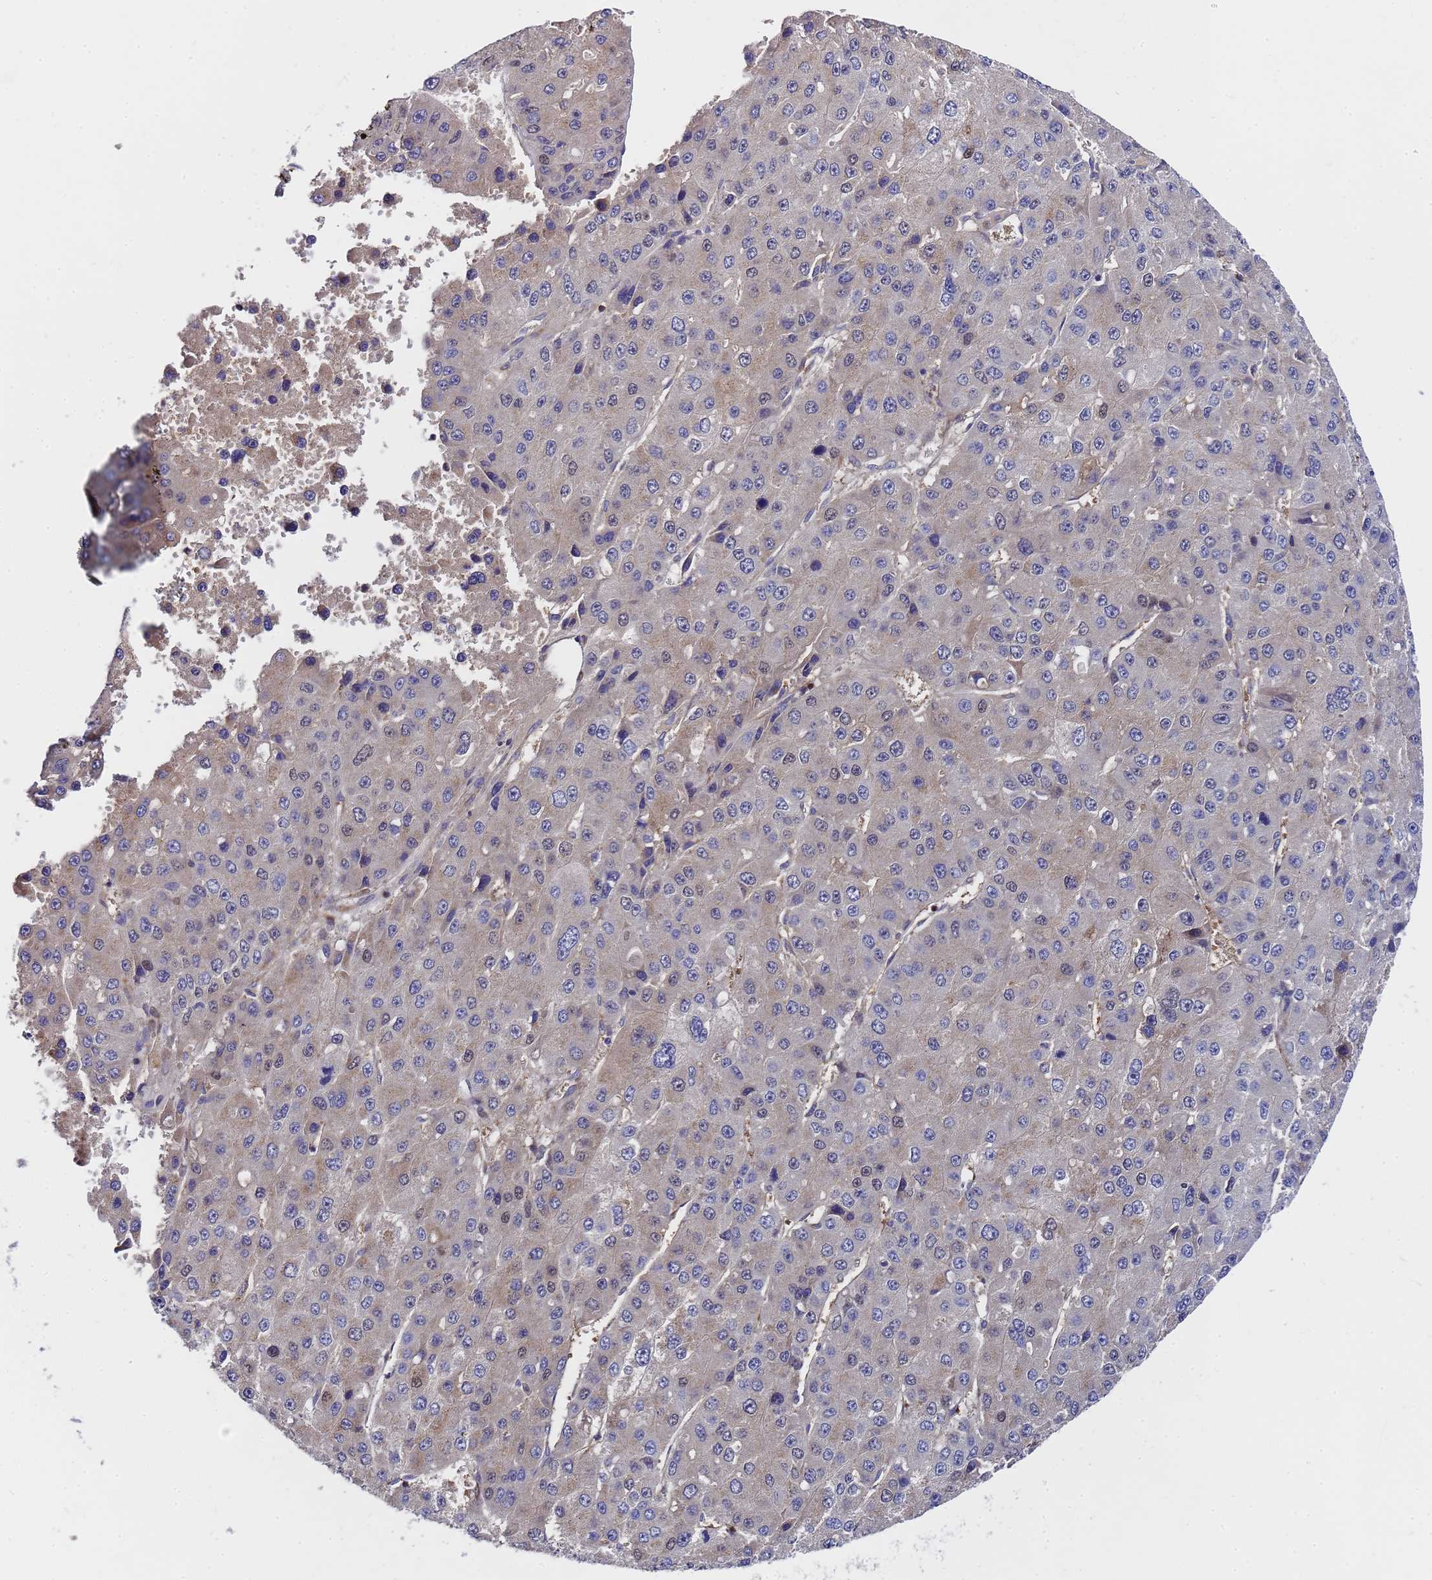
{"staining": {"intensity": "weak", "quantity": "25%-75%", "location": "cytoplasmic/membranous"}, "tissue": "liver cancer", "cell_type": "Tumor cells", "image_type": "cancer", "snomed": [{"axis": "morphology", "description": "Carcinoma, Hepatocellular, NOS"}, {"axis": "topography", "description": "Liver"}], "caption": "A high-resolution micrograph shows immunohistochemistry (IHC) staining of hepatocellular carcinoma (liver), which exhibits weak cytoplasmic/membranous expression in about 25%-75% of tumor cells.", "gene": "MOCS1", "patient": {"sex": "female", "age": 73}}